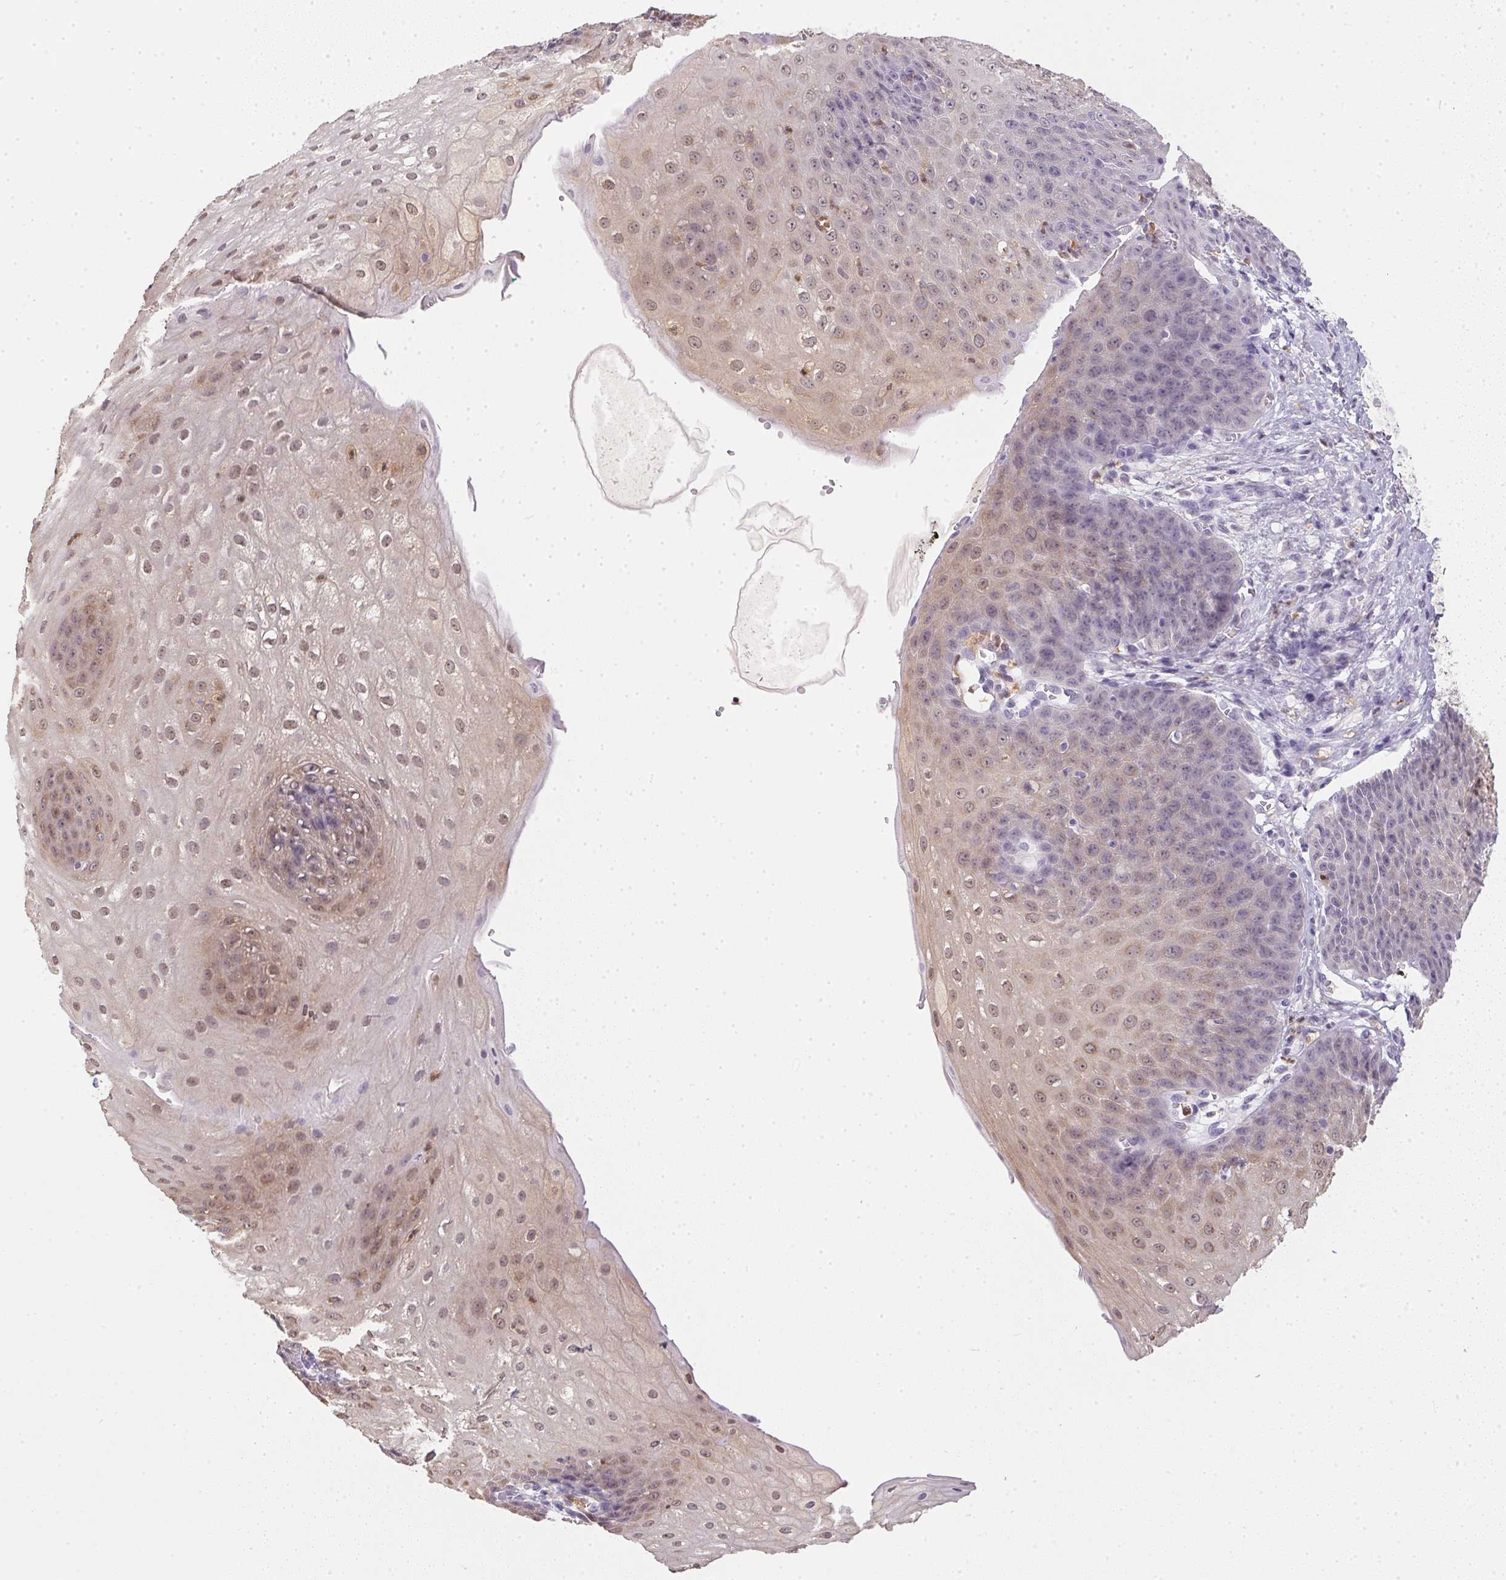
{"staining": {"intensity": "weak", "quantity": "25%-75%", "location": "cytoplasmic/membranous,nuclear"}, "tissue": "esophagus", "cell_type": "Squamous epithelial cells", "image_type": "normal", "snomed": [{"axis": "morphology", "description": "Normal tissue, NOS"}, {"axis": "topography", "description": "Esophagus"}], "caption": "Protein expression analysis of unremarkable human esophagus reveals weak cytoplasmic/membranous,nuclear positivity in about 25%-75% of squamous epithelial cells. (brown staining indicates protein expression, while blue staining denotes nuclei).", "gene": "DNAJC5G", "patient": {"sex": "male", "age": 71}}